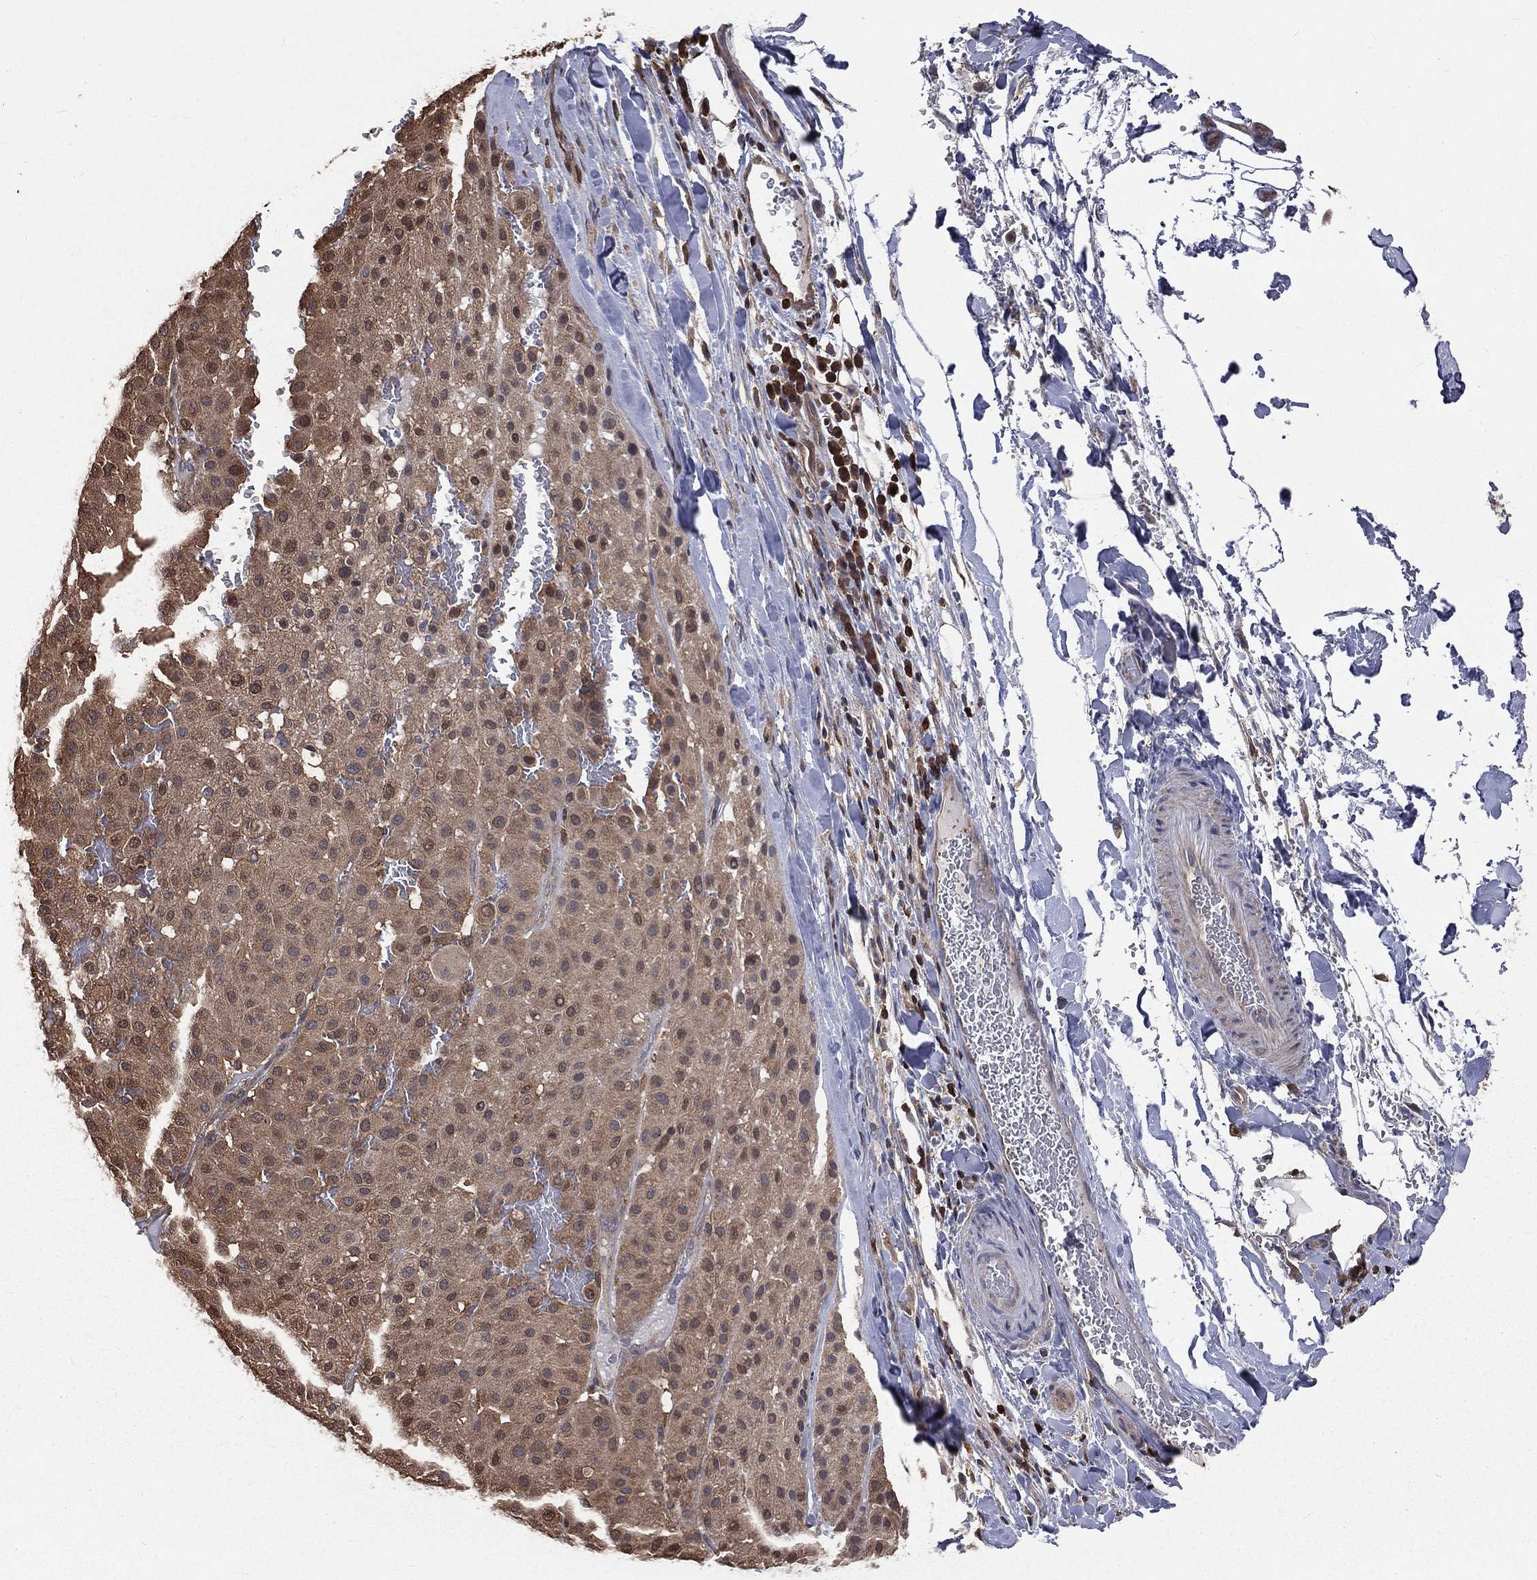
{"staining": {"intensity": "moderate", "quantity": "25%-75%", "location": "cytoplasmic/membranous,nuclear"}, "tissue": "melanoma", "cell_type": "Tumor cells", "image_type": "cancer", "snomed": [{"axis": "morphology", "description": "Malignant melanoma, Metastatic site"}, {"axis": "topography", "description": "Smooth muscle"}], "caption": "Melanoma stained with IHC exhibits moderate cytoplasmic/membranous and nuclear expression in about 25%-75% of tumor cells. (DAB = brown stain, brightfield microscopy at high magnification).", "gene": "TBC1D2", "patient": {"sex": "male", "age": 41}}